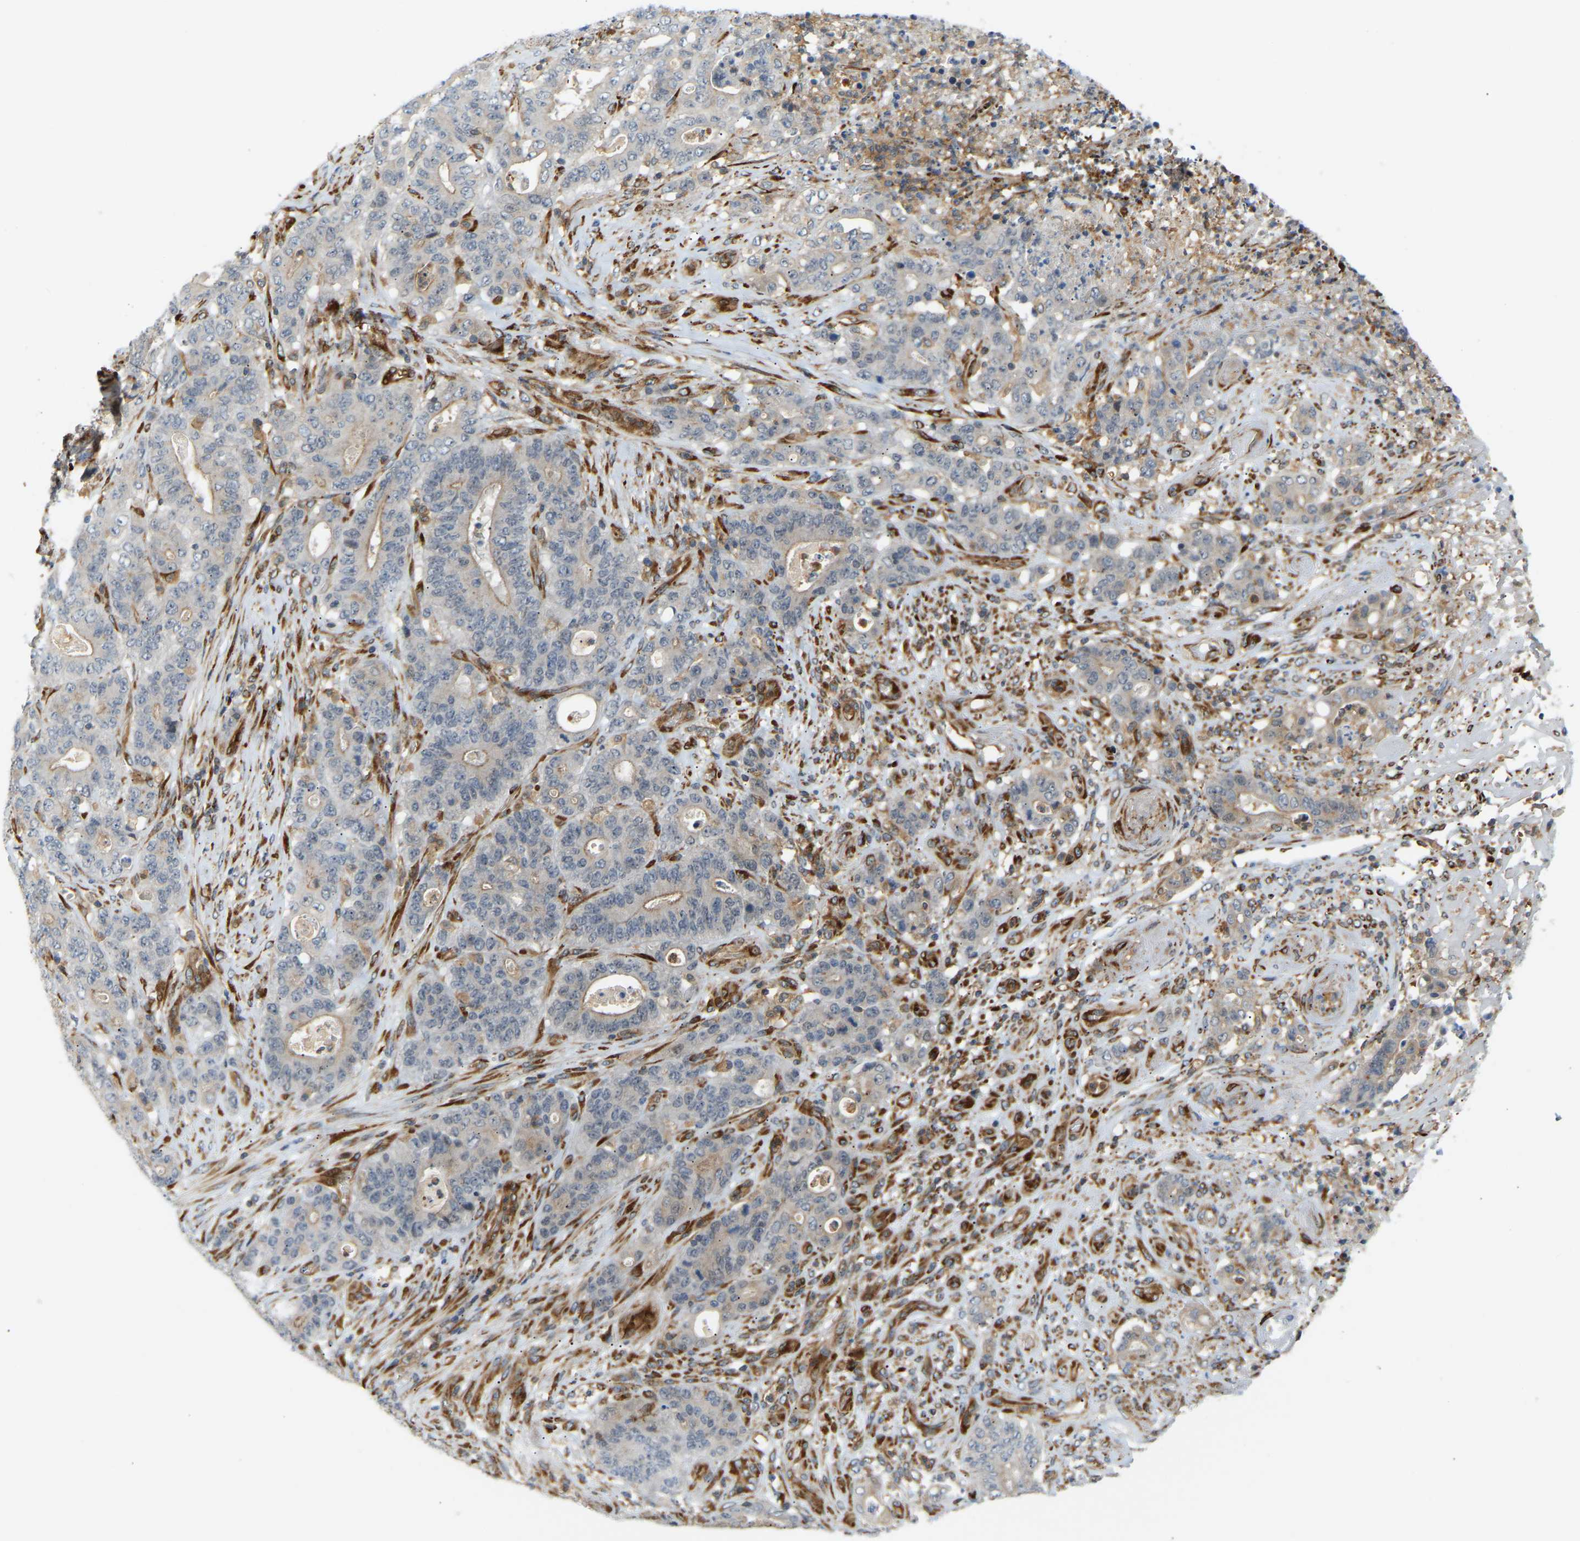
{"staining": {"intensity": "weak", "quantity": "<25%", "location": "cytoplasmic/membranous"}, "tissue": "stomach cancer", "cell_type": "Tumor cells", "image_type": "cancer", "snomed": [{"axis": "morphology", "description": "Adenocarcinoma, NOS"}, {"axis": "topography", "description": "Stomach"}], "caption": "The image reveals no significant expression in tumor cells of adenocarcinoma (stomach).", "gene": "PLCG2", "patient": {"sex": "female", "age": 73}}